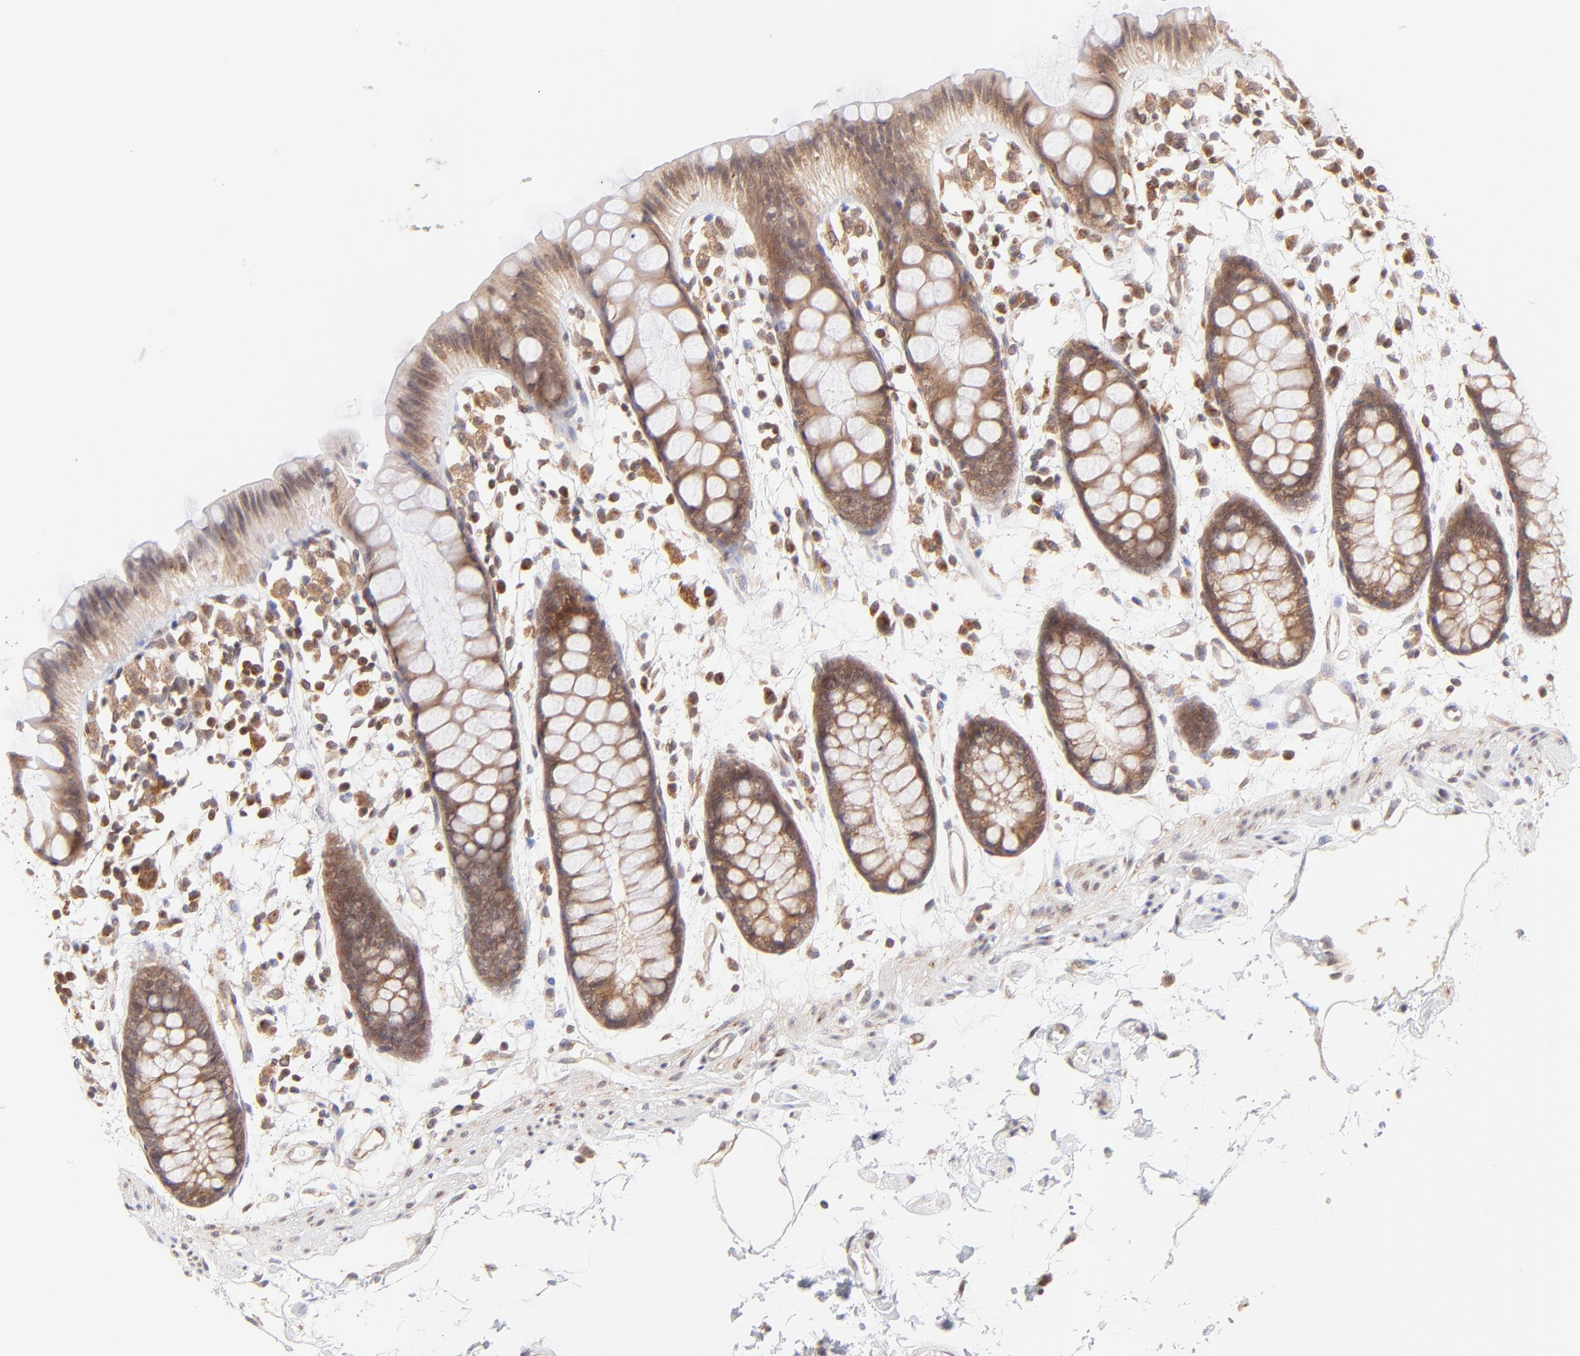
{"staining": {"intensity": "strong", "quantity": ">75%", "location": "cytoplasmic/membranous"}, "tissue": "rectum", "cell_type": "Glandular cells", "image_type": "normal", "snomed": [{"axis": "morphology", "description": "Normal tissue, NOS"}, {"axis": "topography", "description": "Rectum"}], "caption": "High-power microscopy captured an IHC photomicrograph of unremarkable rectum, revealing strong cytoplasmic/membranous positivity in approximately >75% of glandular cells. (Brightfield microscopy of DAB IHC at high magnification).", "gene": "TNRC6B", "patient": {"sex": "female", "age": 66}}